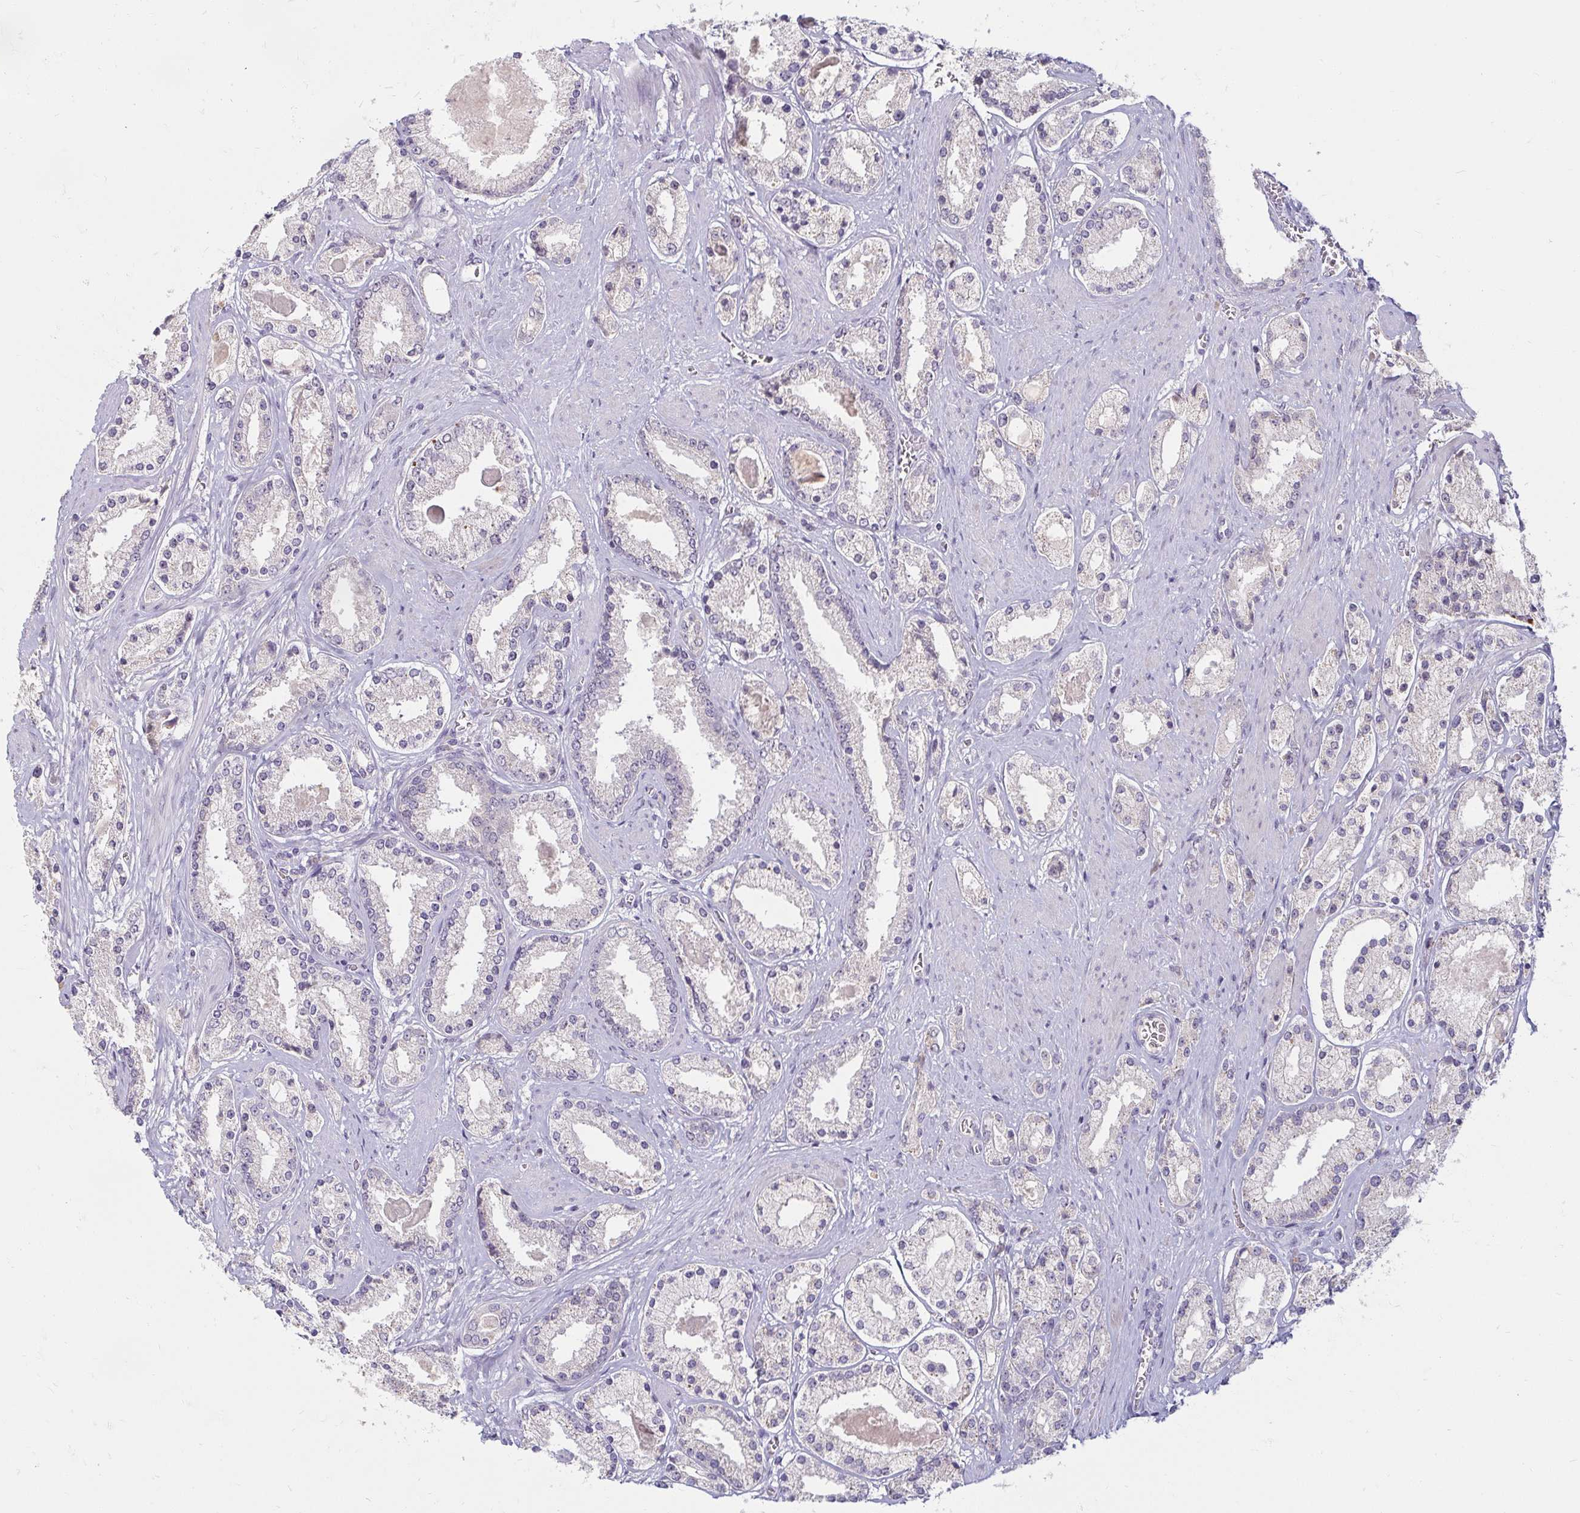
{"staining": {"intensity": "negative", "quantity": "none", "location": "none"}, "tissue": "prostate cancer", "cell_type": "Tumor cells", "image_type": "cancer", "snomed": [{"axis": "morphology", "description": "Adenocarcinoma, High grade"}, {"axis": "topography", "description": "Prostate"}], "caption": "A micrograph of human adenocarcinoma (high-grade) (prostate) is negative for staining in tumor cells. The staining was performed using DAB (3,3'-diaminobenzidine) to visualize the protein expression in brown, while the nuclei were stained in blue with hematoxylin (Magnification: 20x).", "gene": "DDN", "patient": {"sex": "male", "age": 67}}